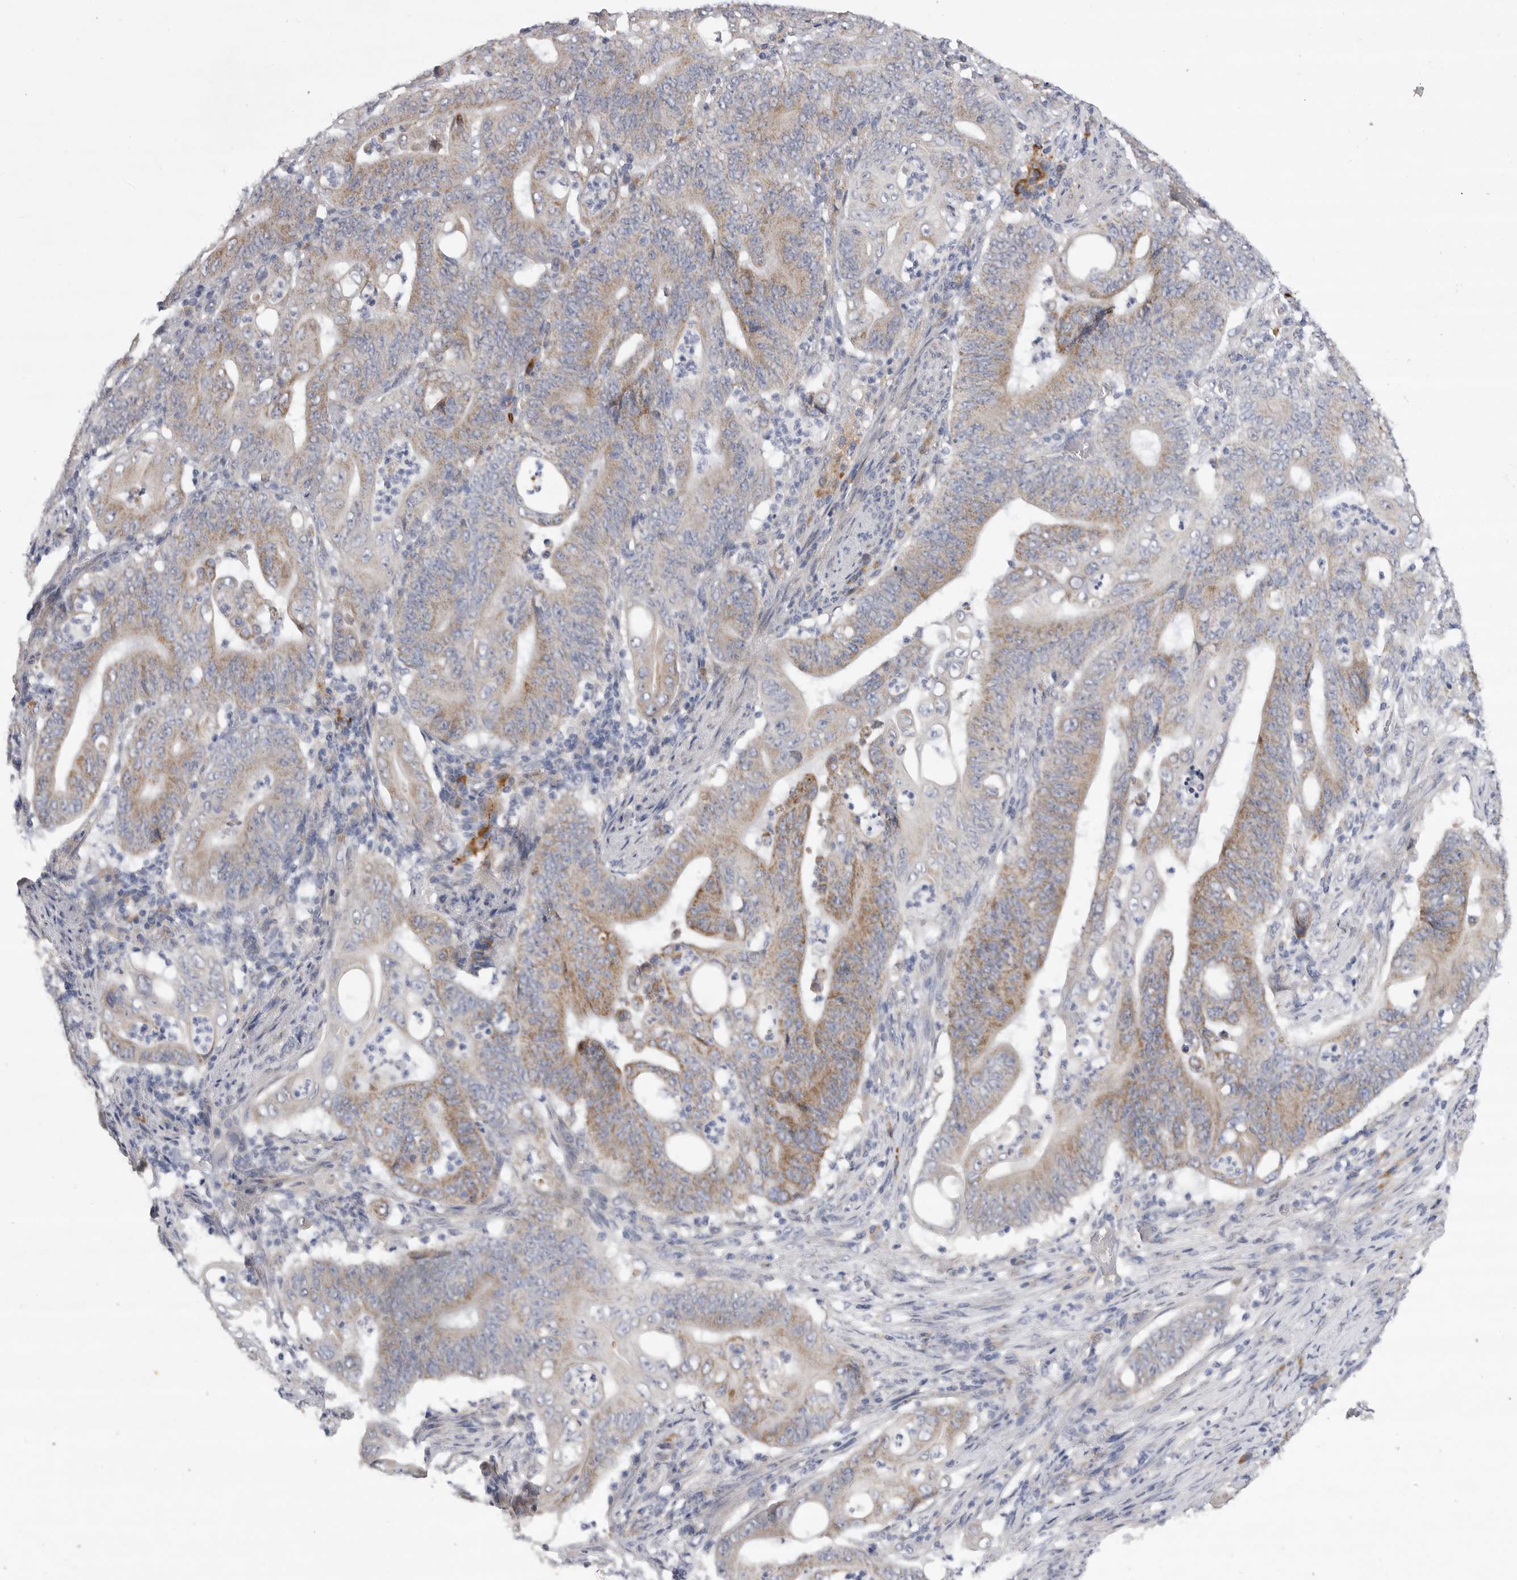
{"staining": {"intensity": "moderate", "quantity": "25%-75%", "location": "cytoplasmic/membranous"}, "tissue": "stomach cancer", "cell_type": "Tumor cells", "image_type": "cancer", "snomed": [{"axis": "morphology", "description": "Adenocarcinoma, NOS"}, {"axis": "topography", "description": "Stomach"}], "caption": "High-power microscopy captured an immunohistochemistry (IHC) micrograph of stomach adenocarcinoma, revealing moderate cytoplasmic/membranous expression in about 25%-75% of tumor cells. (Brightfield microscopy of DAB IHC at high magnification).", "gene": "EDEM3", "patient": {"sex": "female", "age": 73}}